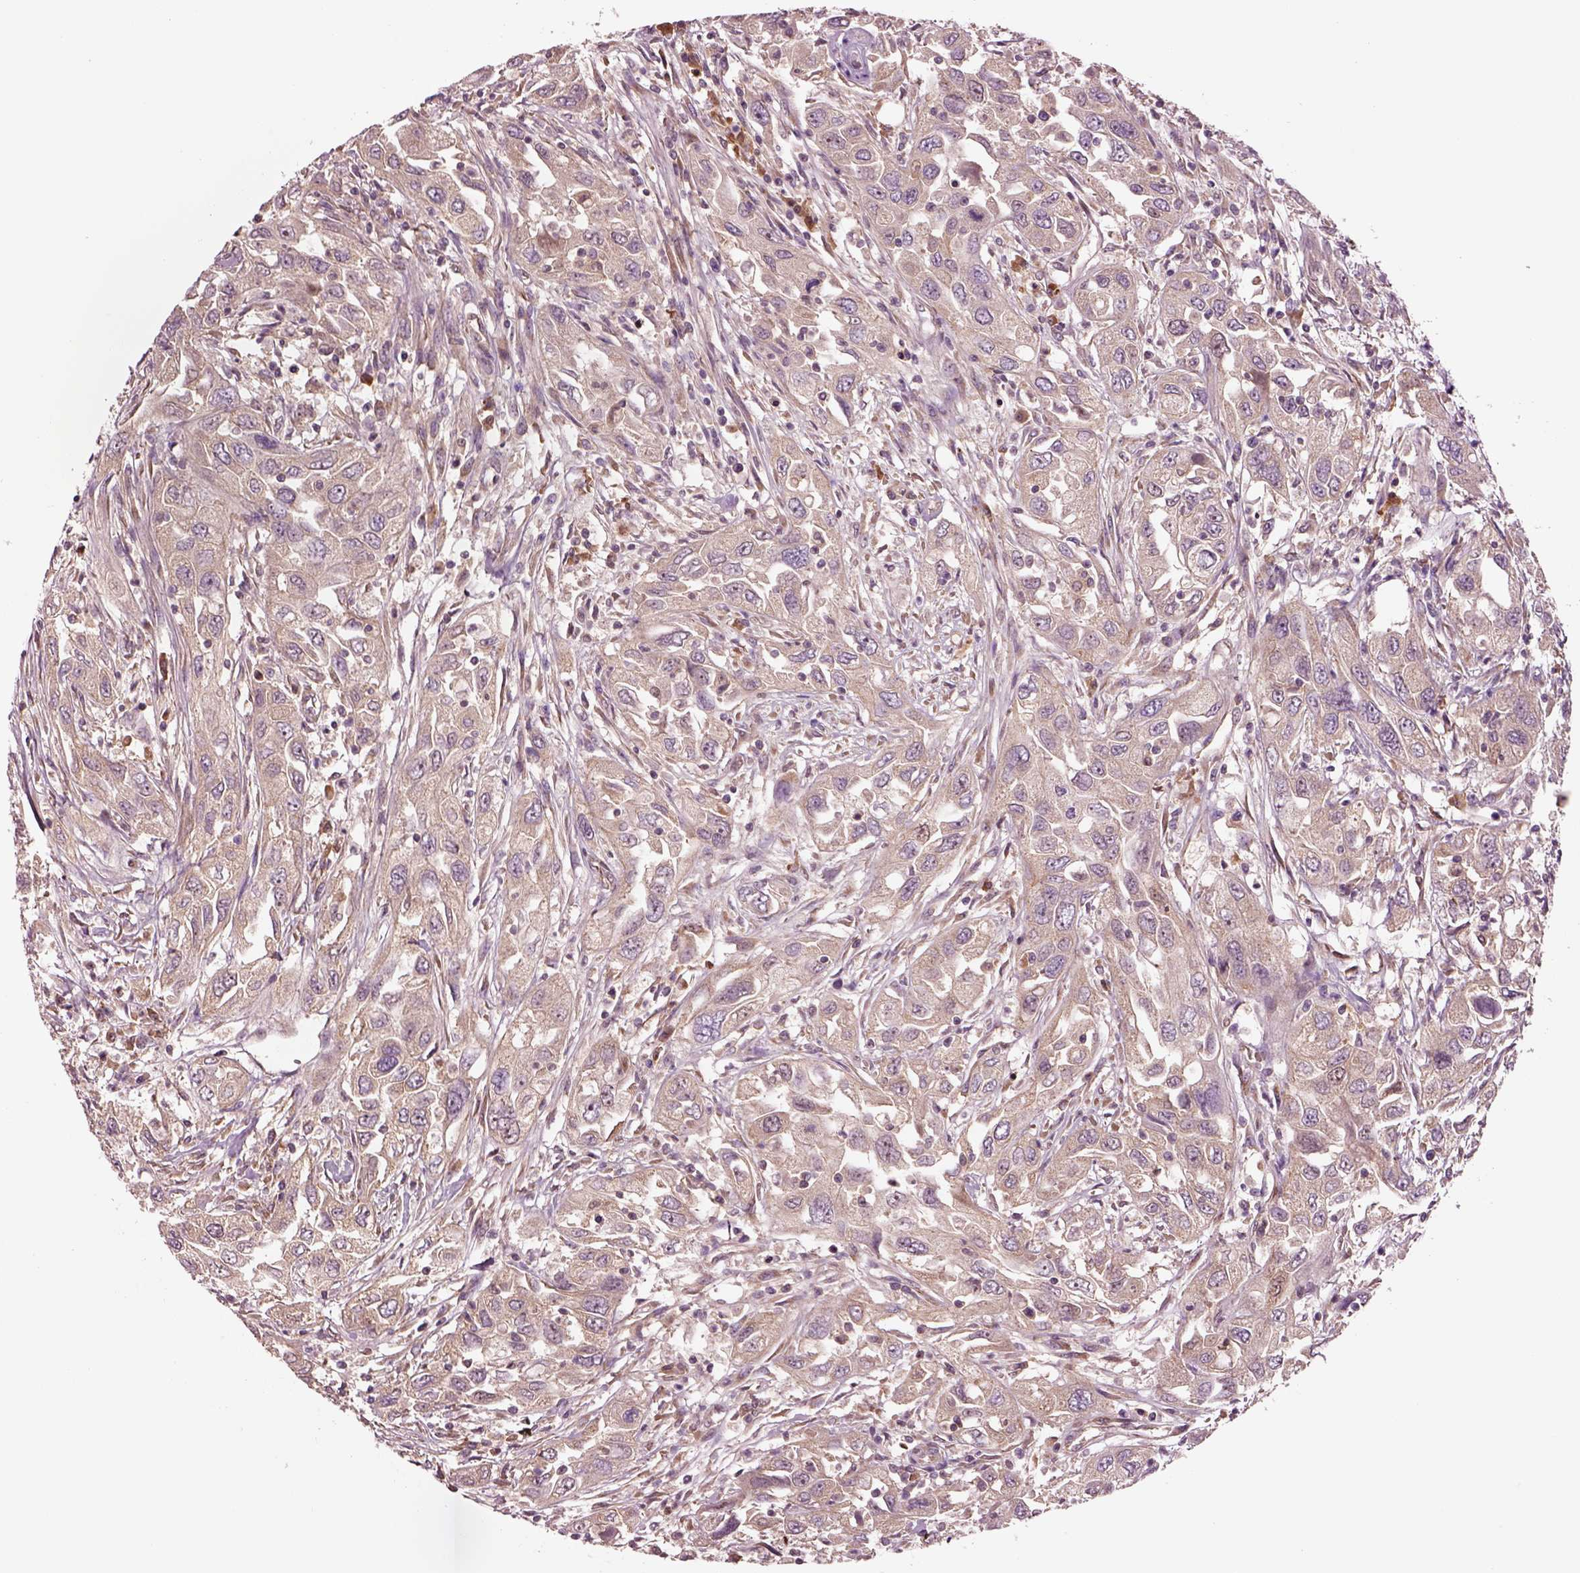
{"staining": {"intensity": "negative", "quantity": "none", "location": "none"}, "tissue": "urothelial cancer", "cell_type": "Tumor cells", "image_type": "cancer", "snomed": [{"axis": "morphology", "description": "Urothelial carcinoma, High grade"}, {"axis": "topography", "description": "Urinary bladder"}], "caption": "Tumor cells are negative for brown protein staining in urothelial carcinoma (high-grade).", "gene": "HTR1B", "patient": {"sex": "male", "age": 76}}